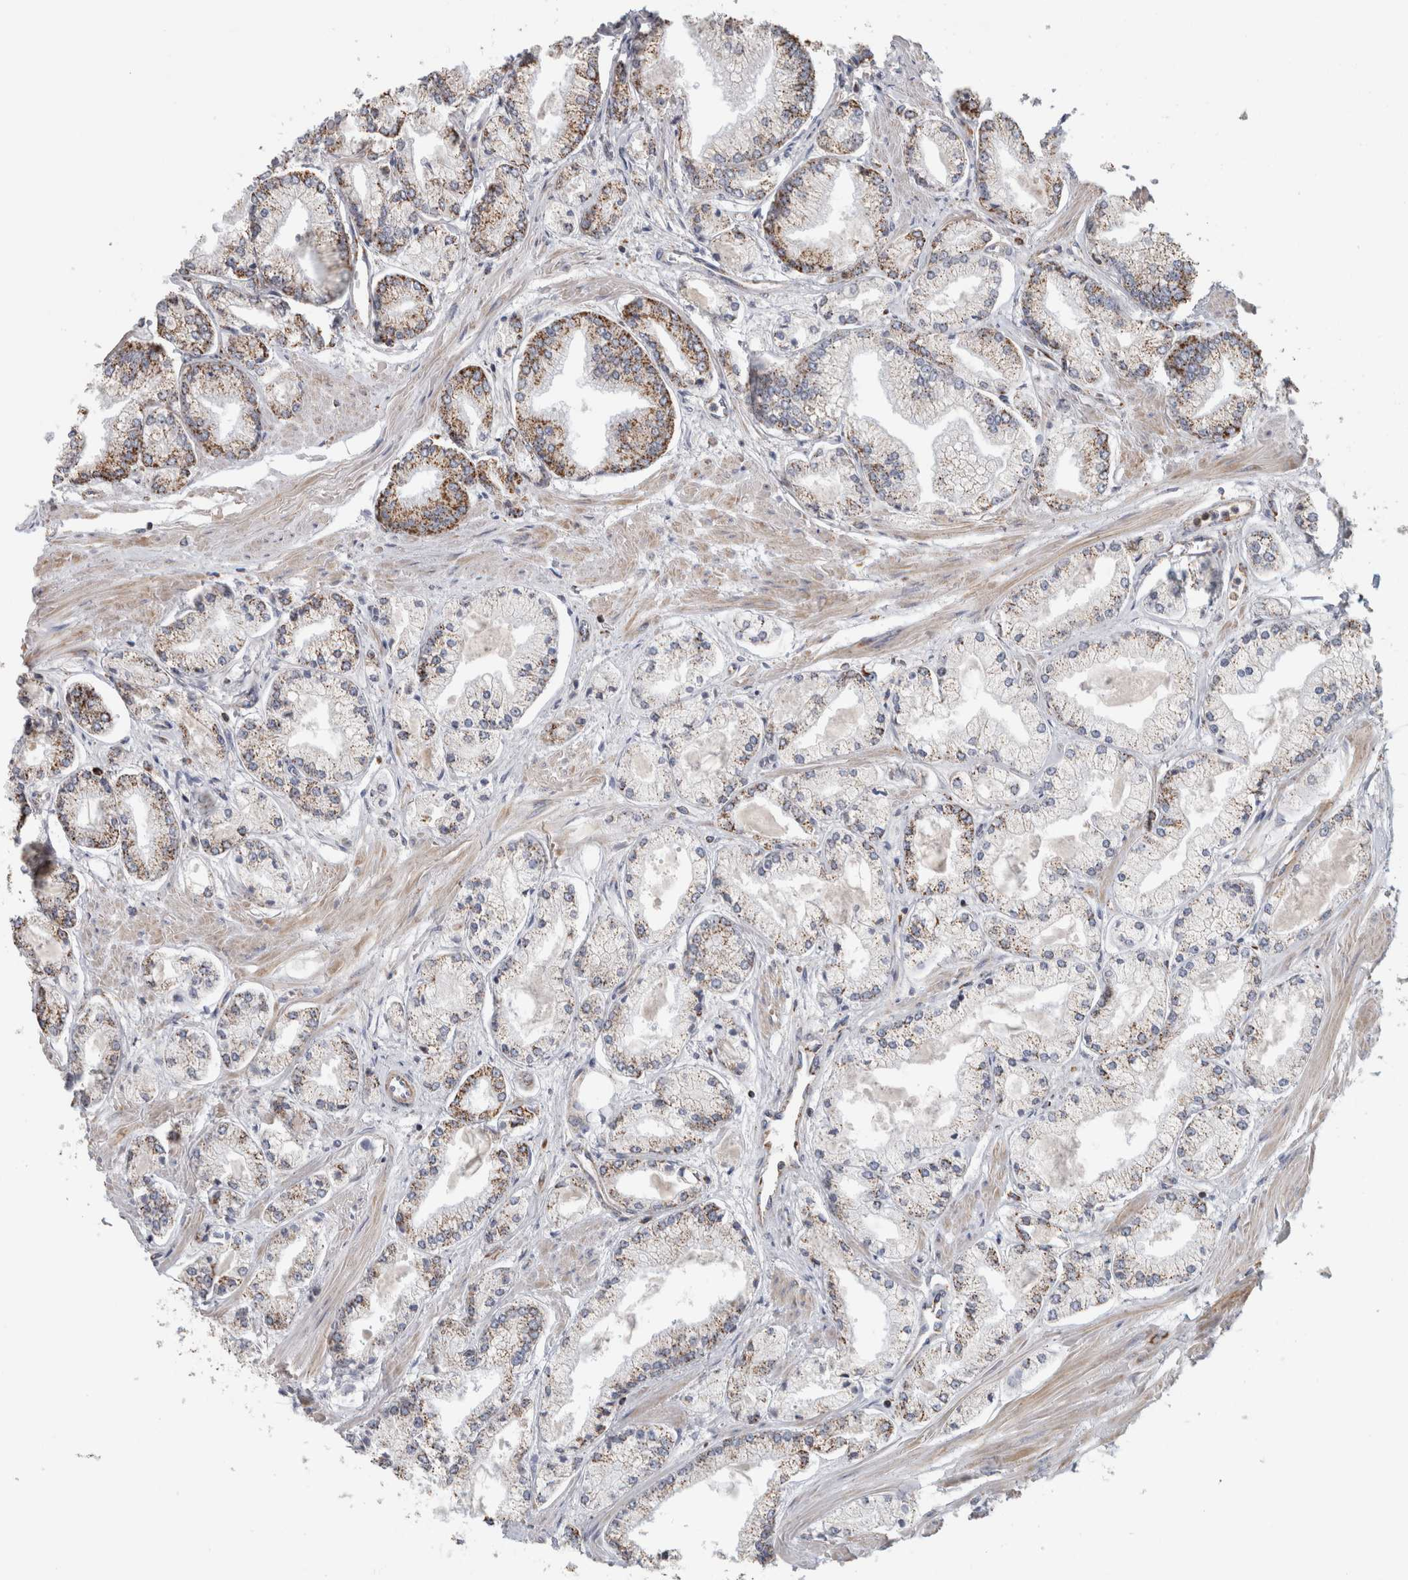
{"staining": {"intensity": "moderate", "quantity": ">75%", "location": "cytoplasmic/membranous"}, "tissue": "prostate cancer", "cell_type": "Tumor cells", "image_type": "cancer", "snomed": [{"axis": "morphology", "description": "Adenocarcinoma, Low grade"}, {"axis": "topography", "description": "Prostate"}], "caption": "Protein staining of prostate cancer (adenocarcinoma (low-grade)) tissue reveals moderate cytoplasmic/membranous staining in about >75% of tumor cells.", "gene": "ST8SIA1", "patient": {"sex": "male", "age": 52}}